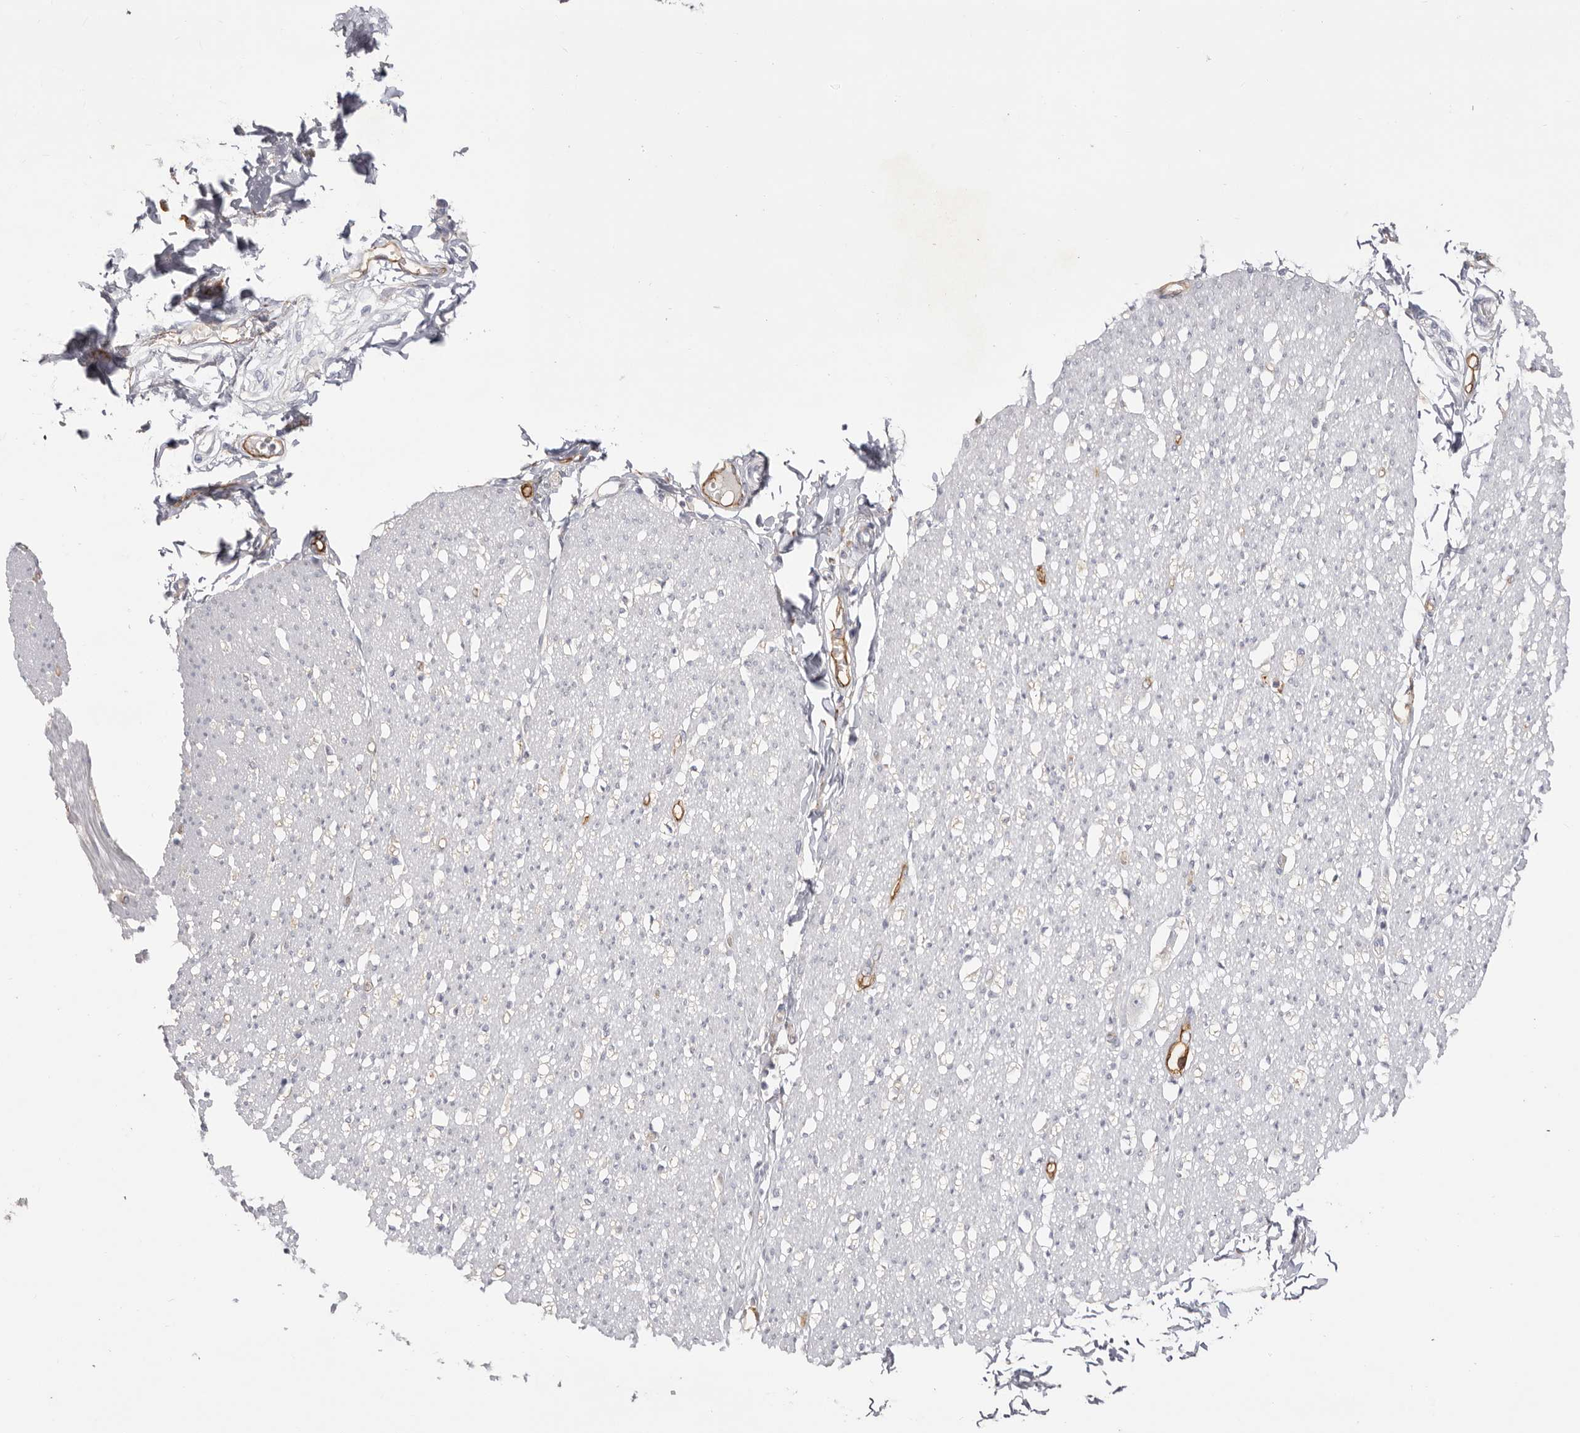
{"staining": {"intensity": "negative", "quantity": "none", "location": "none"}, "tissue": "smooth muscle", "cell_type": "Smooth muscle cells", "image_type": "normal", "snomed": [{"axis": "morphology", "description": "Normal tissue, NOS"}, {"axis": "morphology", "description": "Adenocarcinoma, NOS"}, {"axis": "topography", "description": "Colon"}, {"axis": "topography", "description": "Peripheral nerve tissue"}], "caption": "DAB immunohistochemical staining of unremarkable smooth muscle exhibits no significant expression in smooth muscle cells. (Brightfield microscopy of DAB IHC at high magnification).", "gene": "LRRC66", "patient": {"sex": "male", "age": 14}}